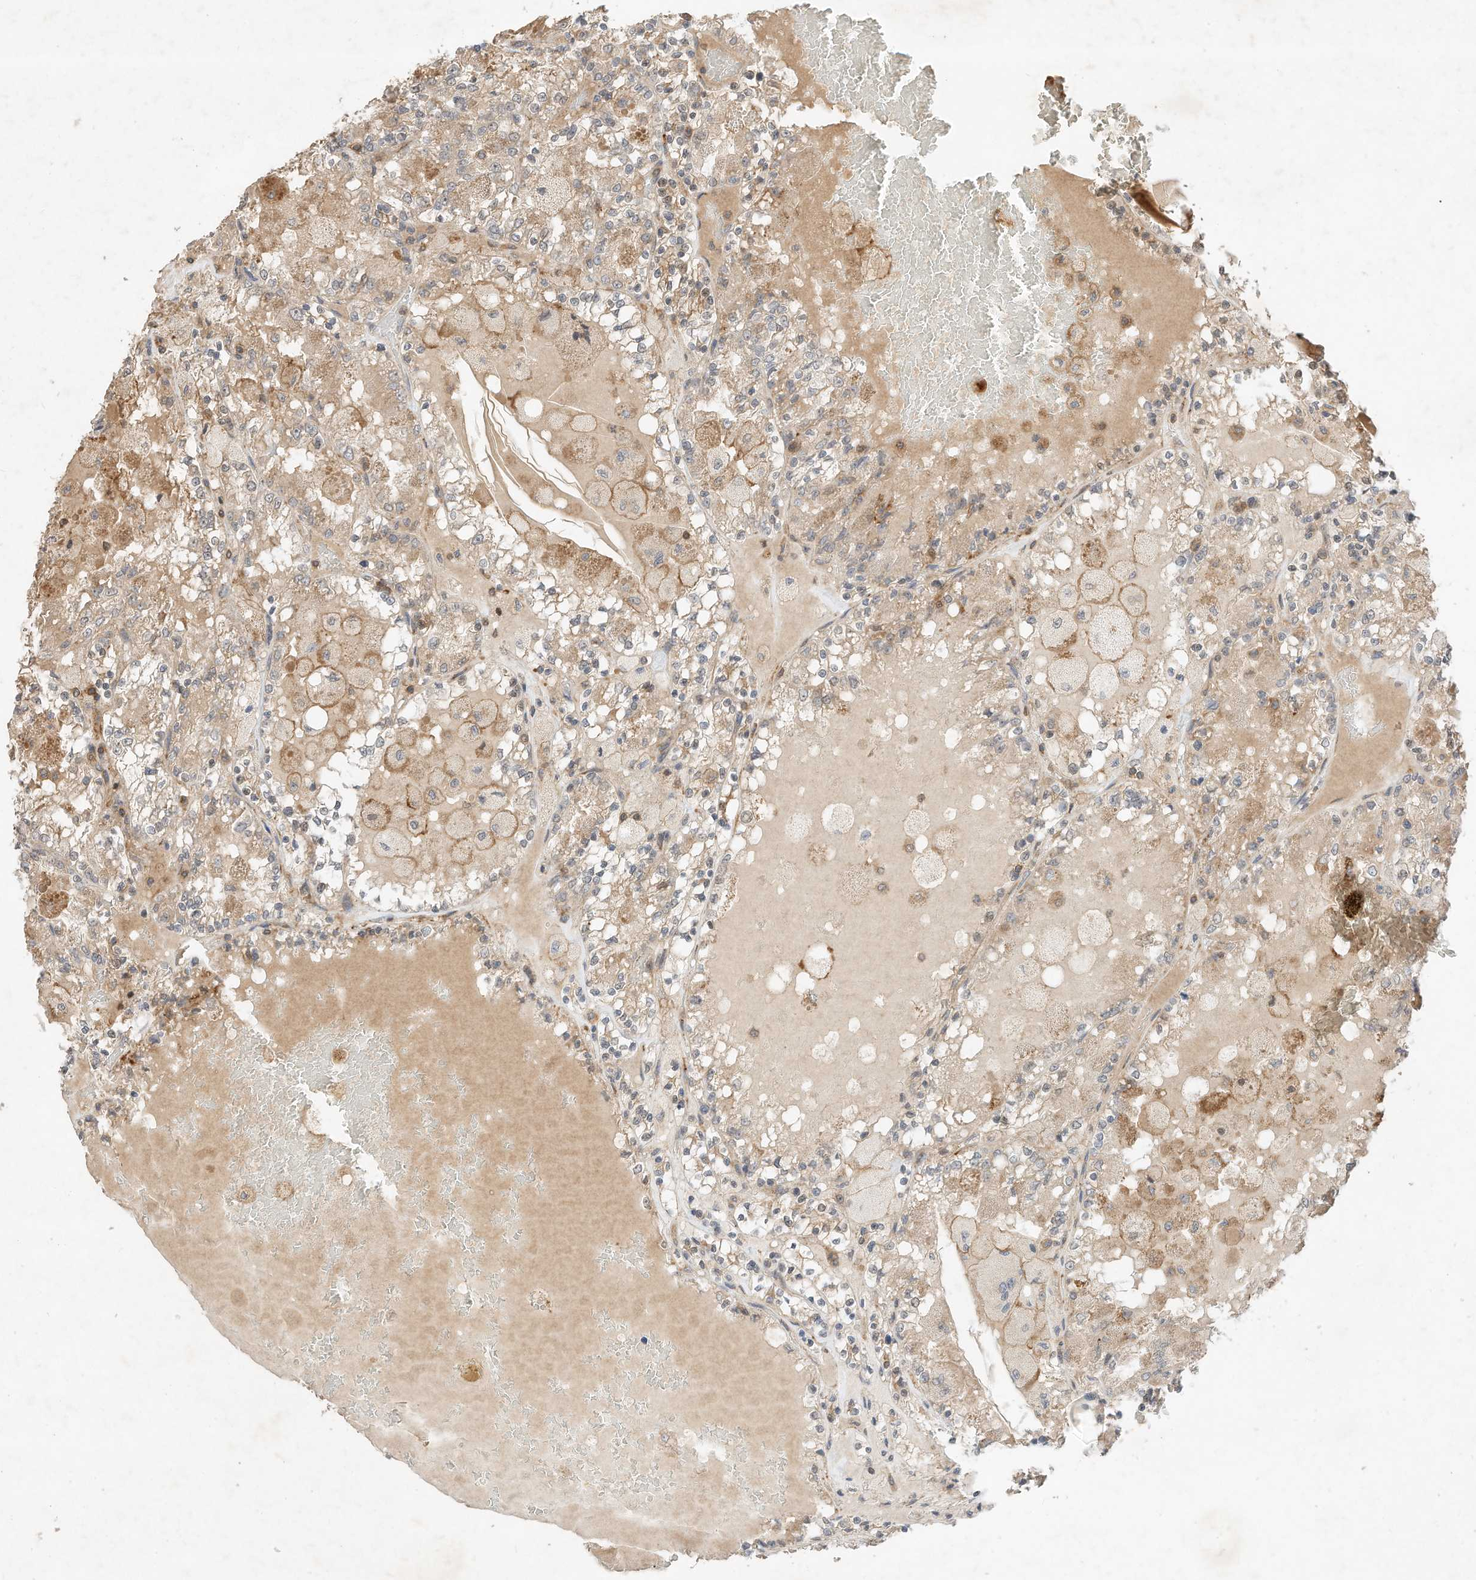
{"staining": {"intensity": "weak", "quantity": "25%-75%", "location": "cytoplasmic/membranous"}, "tissue": "renal cancer", "cell_type": "Tumor cells", "image_type": "cancer", "snomed": [{"axis": "morphology", "description": "Adenocarcinoma, NOS"}, {"axis": "topography", "description": "Kidney"}], "caption": "Immunohistochemical staining of human adenocarcinoma (renal) demonstrates weak cytoplasmic/membranous protein expression in approximately 25%-75% of tumor cells.", "gene": "CPAMD8", "patient": {"sex": "female", "age": 56}}